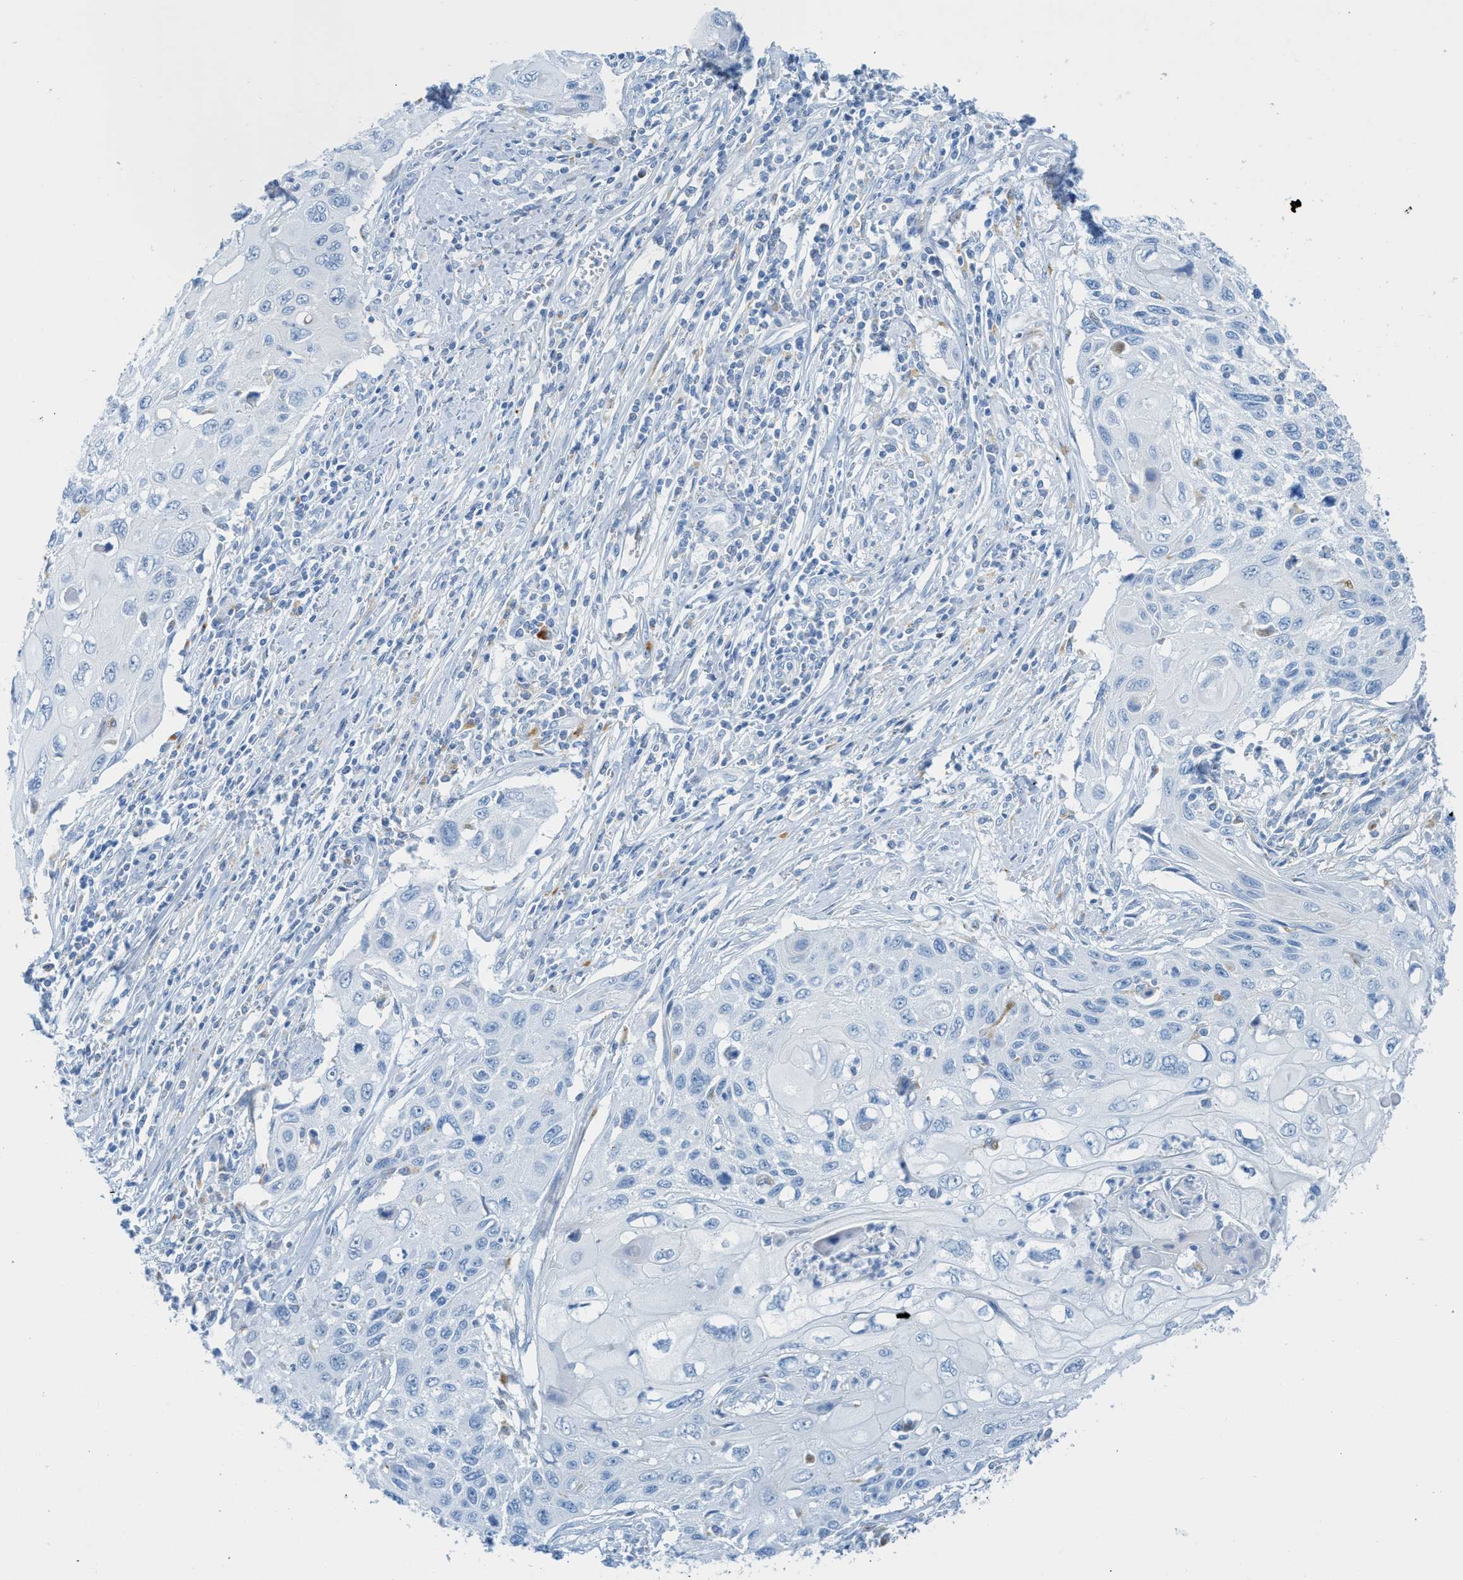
{"staining": {"intensity": "negative", "quantity": "none", "location": "none"}, "tissue": "cervical cancer", "cell_type": "Tumor cells", "image_type": "cancer", "snomed": [{"axis": "morphology", "description": "Squamous cell carcinoma, NOS"}, {"axis": "topography", "description": "Cervix"}], "caption": "Immunohistochemical staining of human cervical cancer (squamous cell carcinoma) shows no significant expression in tumor cells. The staining is performed using DAB (3,3'-diaminobenzidine) brown chromogen with nuclei counter-stained in using hematoxylin.", "gene": "C21orf62", "patient": {"sex": "female", "age": 70}}